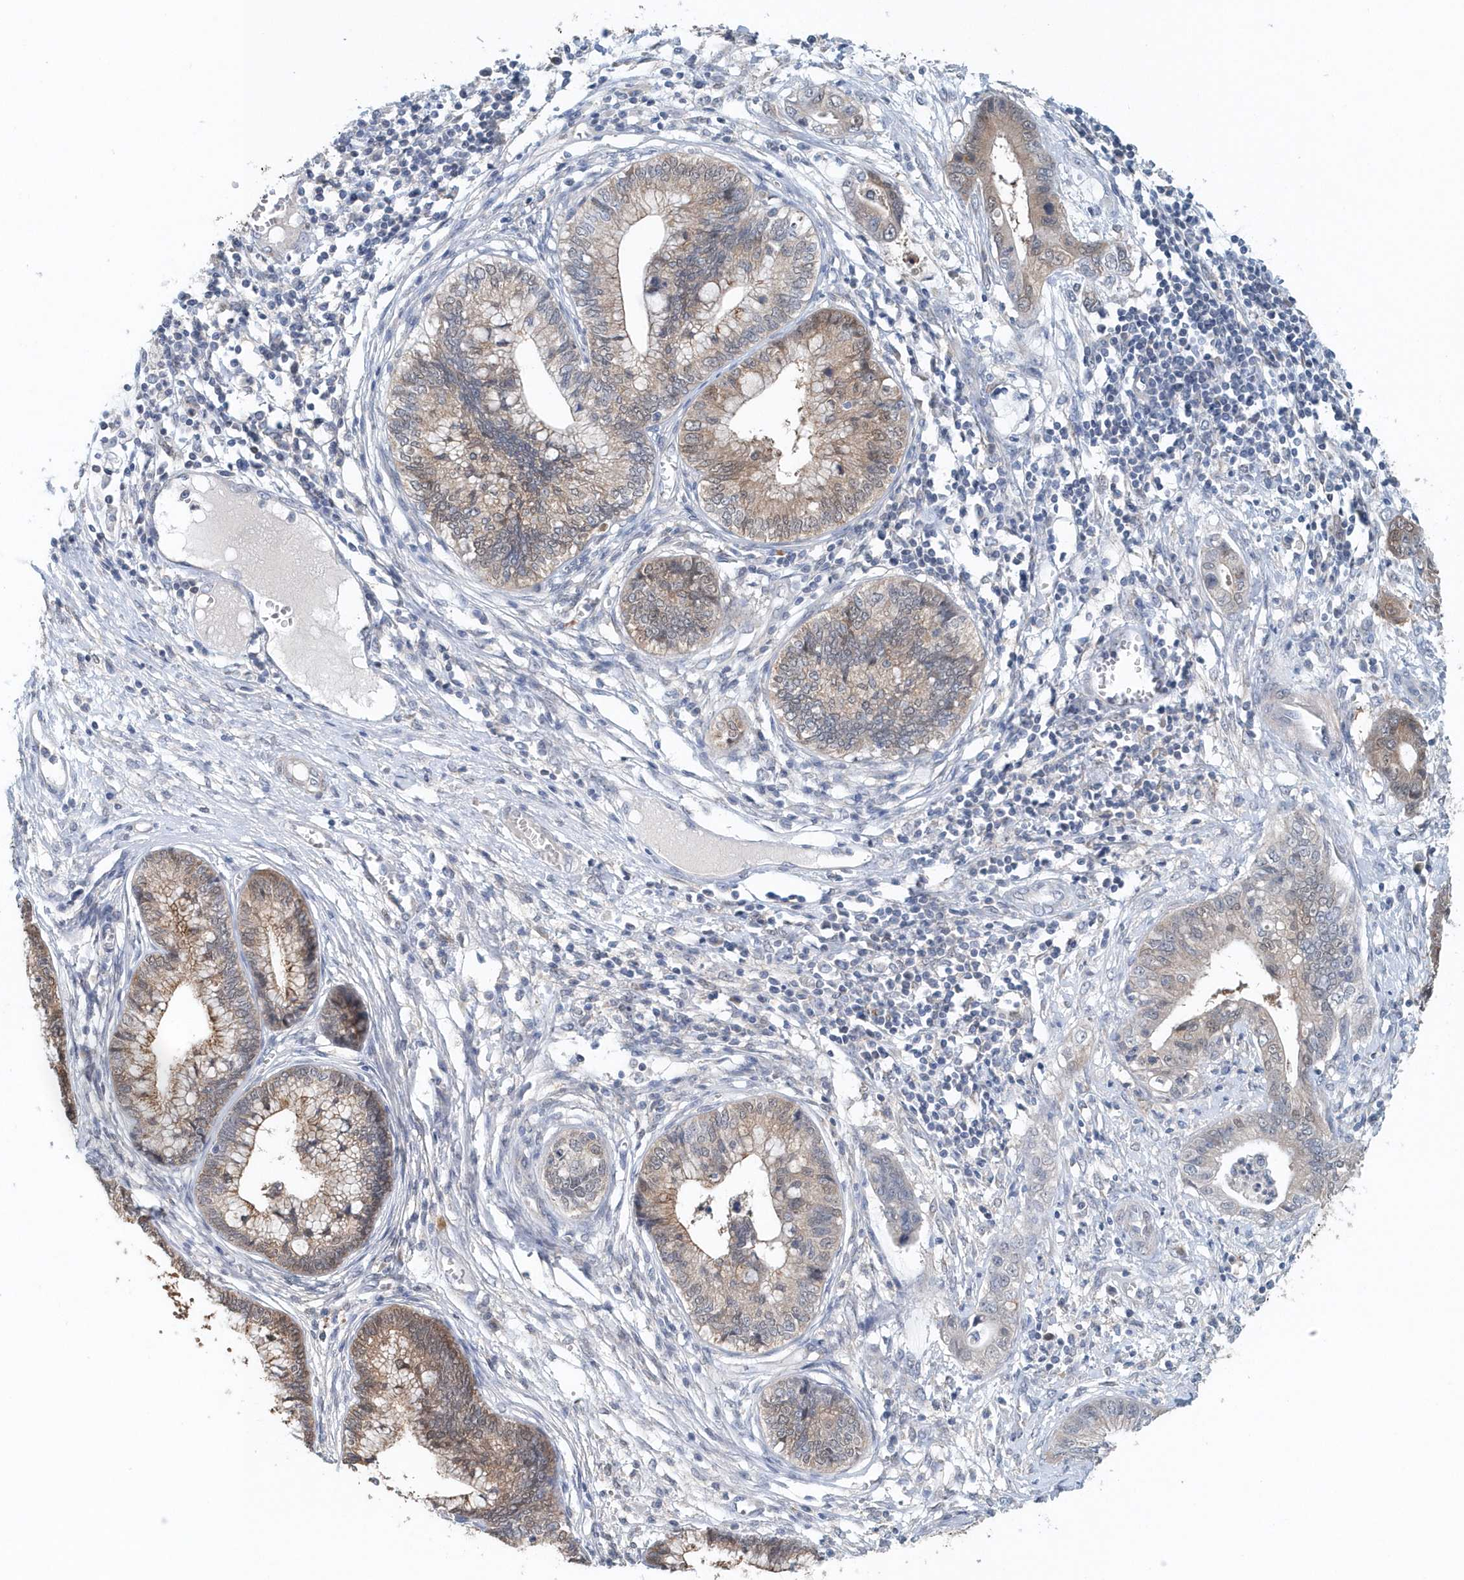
{"staining": {"intensity": "moderate", "quantity": "25%-75%", "location": "cytoplasmic/membranous"}, "tissue": "cervical cancer", "cell_type": "Tumor cells", "image_type": "cancer", "snomed": [{"axis": "morphology", "description": "Adenocarcinoma, NOS"}, {"axis": "topography", "description": "Cervix"}], "caption": "Immunohistochemical staining of human adenocarcinoma (cervical) reveals moderate cytoplasmic/membranous protein staining in approximately 25%-75% of tumor cells. (IHC, brightfield microscopy, high magnification).", "gene": "PFN2", "patient": {"sex": "female", "age": 44}}